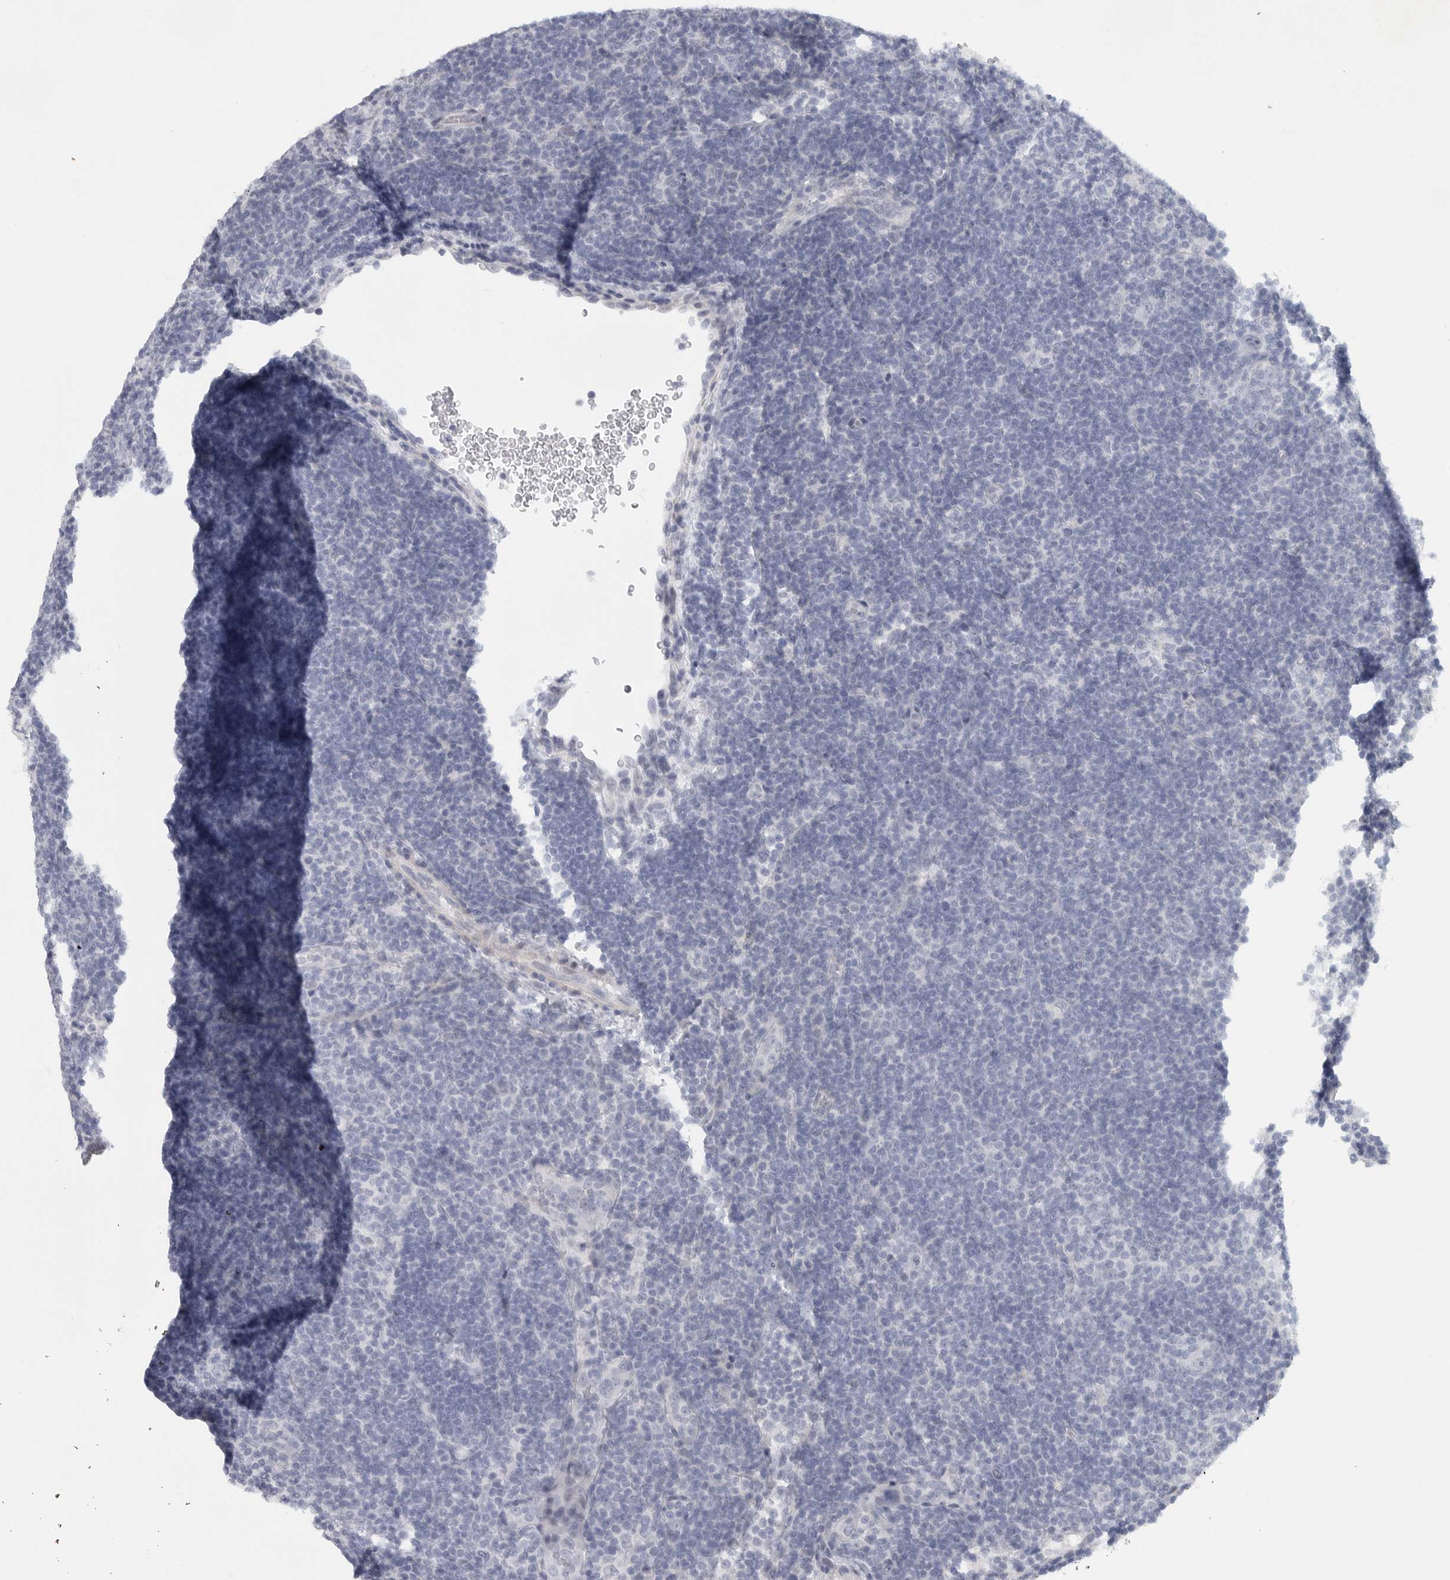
{"staining": {"intensity": "negative", "quantity": "none", "location": "none"}, "tissue": "lymphoma", "cell_type": "Tumor cells", "image_type": "cancer", "snomed": [{"axis": "morphology", "description": "Hodgkin's disease, NOS"}, {"axis": "topography", "description": "Lymph node"}], "caption": "Tumor cells are negative for protein expression in human lymphoma.", "gene": "TNR", "patient": {"sex": "female", "age": 57}}